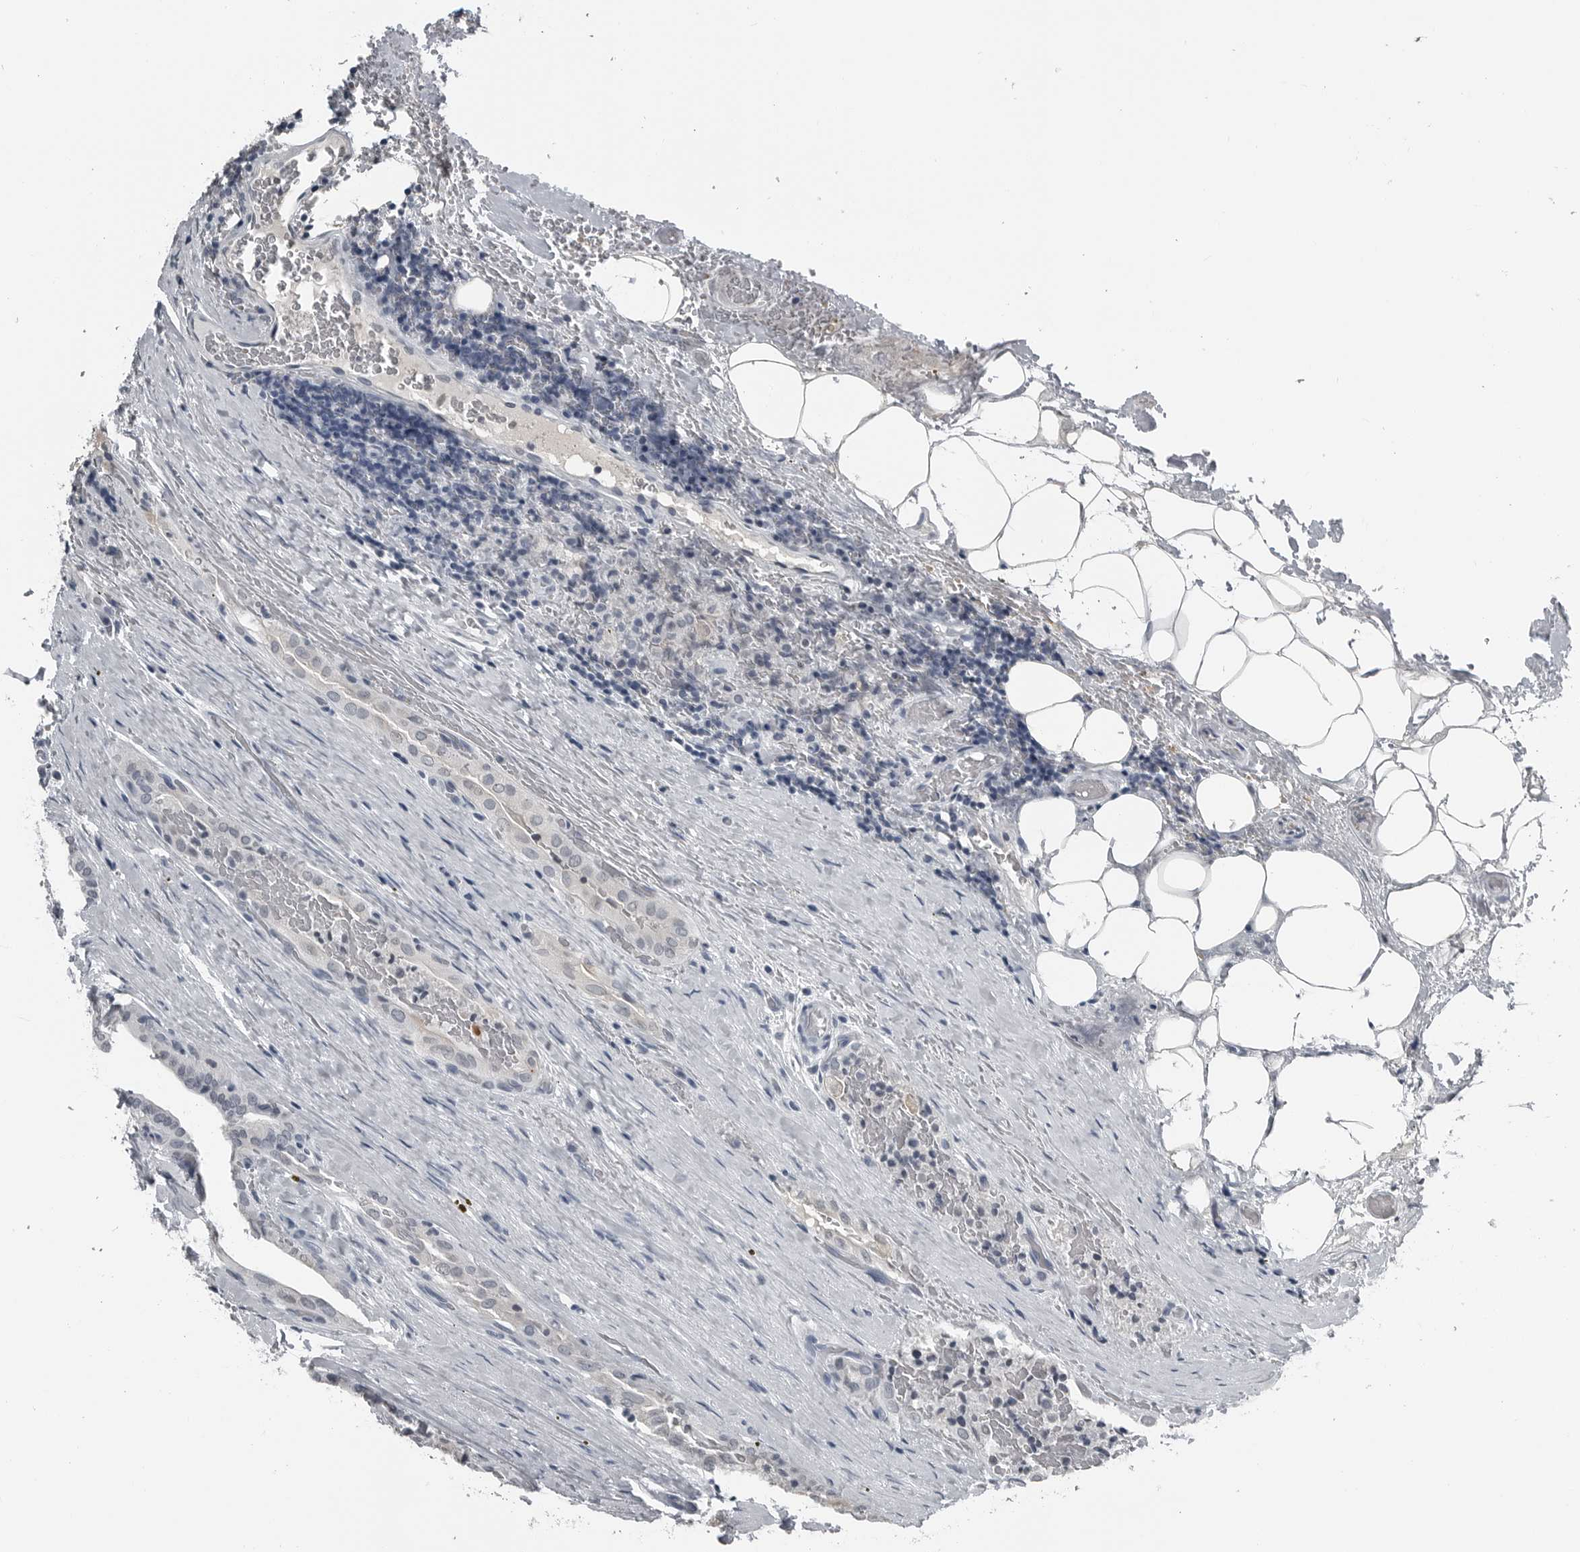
{"staining": {"intensity": "negative", "quantity": "none", "location": "none"}, "tissue": "thyroid cancer", "cell_type": "Tumor cells", "image_type": "cancer", "snomed": [{"axis": "morphology", "description": "Papillary adenocarcinoma, NOS"}, {"axis": "topography", "description": "Thyroid gland"}], "caption": "Tumor cells show no significant positivity in papillary adenocarcinoma (thyroid).", "gene": "SPINK1", "patient": {"sex": "male", "age": 77}}